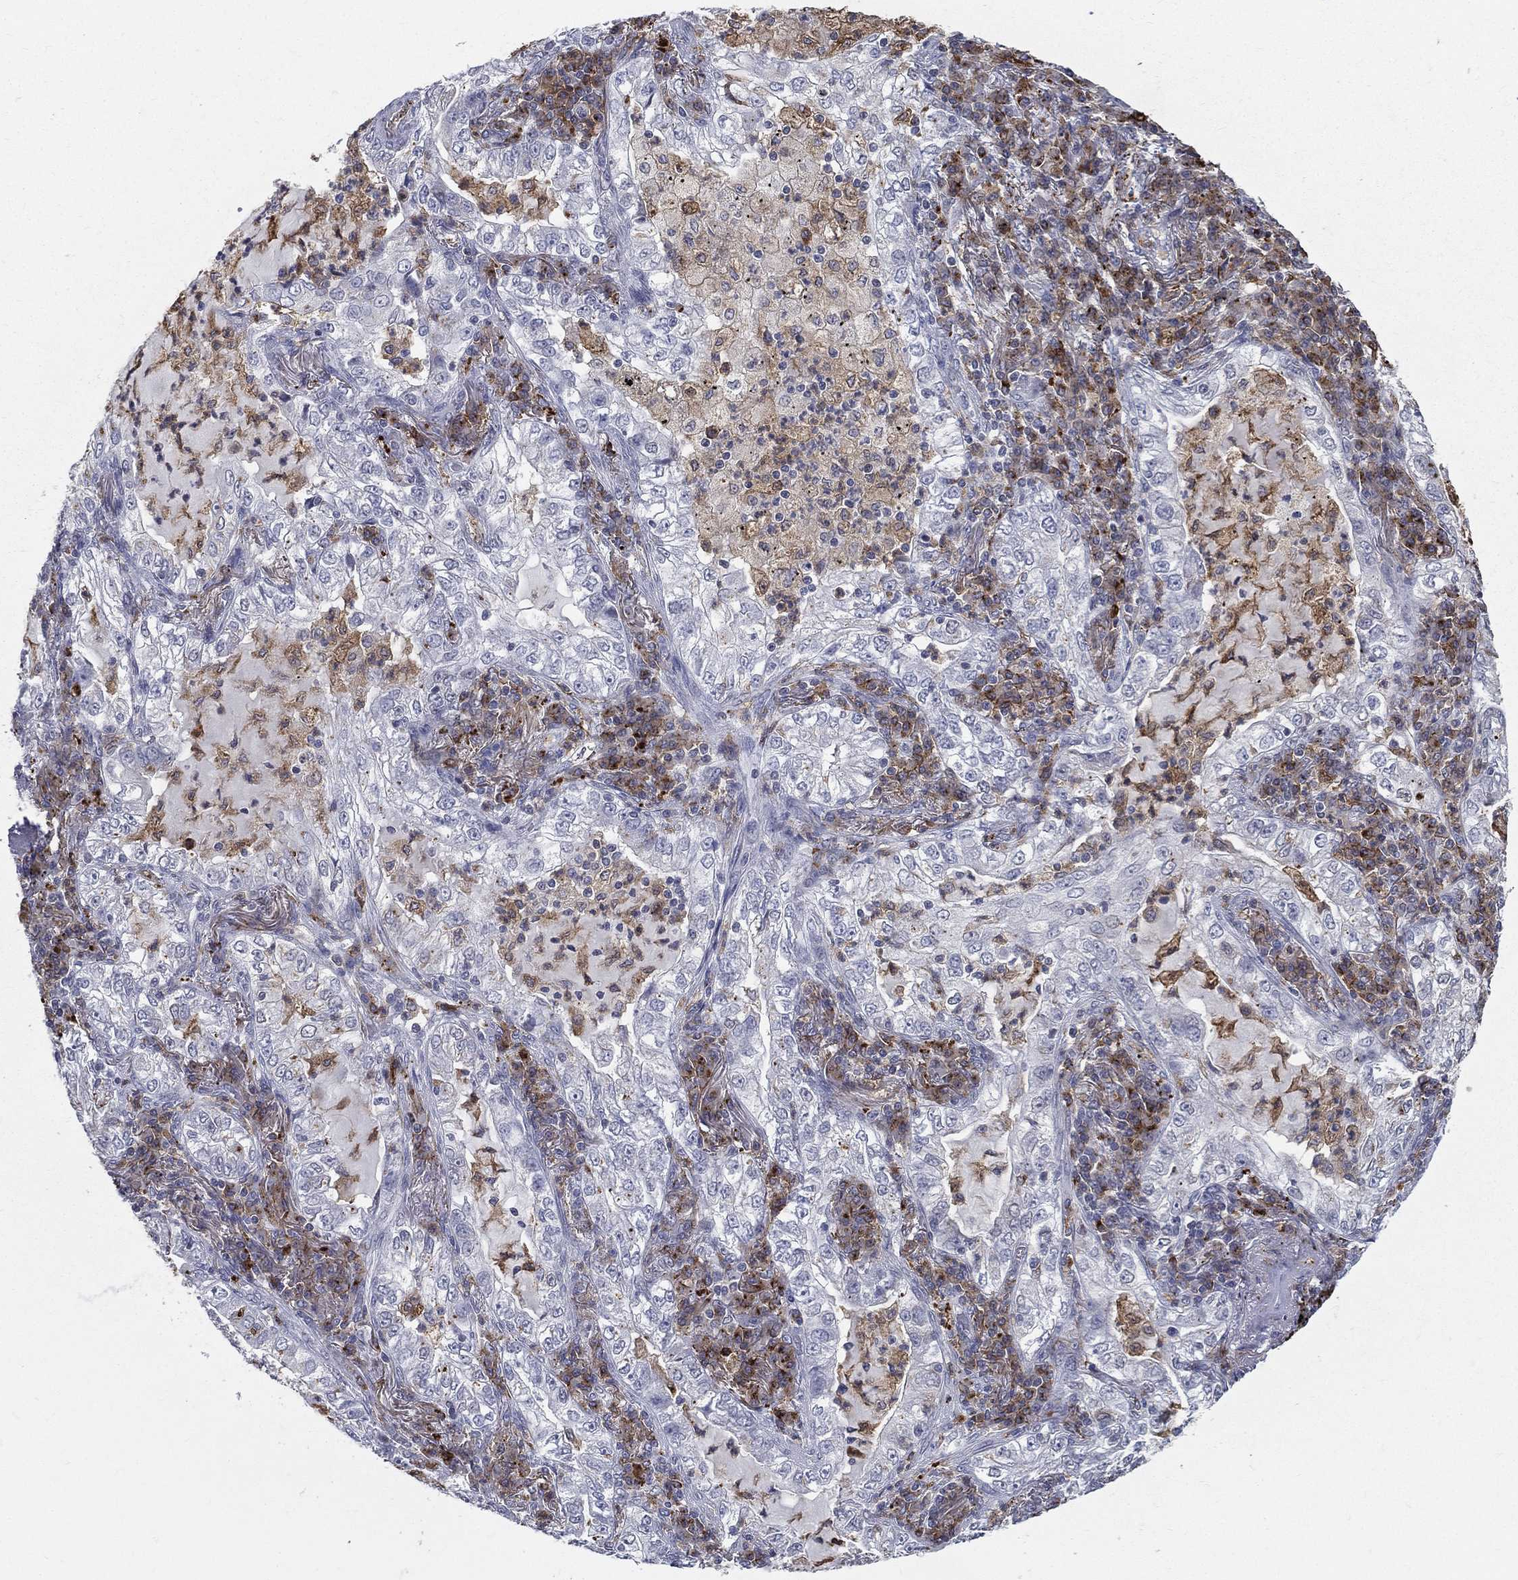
{"staining": {"intensity": "negative", "quantity": "none", "location": "none"}, "tissue": "lung cancer", "cell_type": "Tumor cells", "image_type": "cancer", "snomed": [{"axis": "morphology", "description": "Adenocarcinoma, NOS"}, {"axis": "topography", "description": "Lung"}], "caption": "This histopathology image is of lung cancer stained with immunohistochemistry (IHC) to label a protein in brown with the nuclei are counter-stained blue. There is no positivity in tumor cells. The staining was performed using DAB (3,3'-diaminobenzidine) to visualize the protein expression in brown, while the nuclei were stained in blue with hematoxylin (Magnification: 20x).", "gene": "EVI2B", "patient": {"sex": "female", "age": 73}}